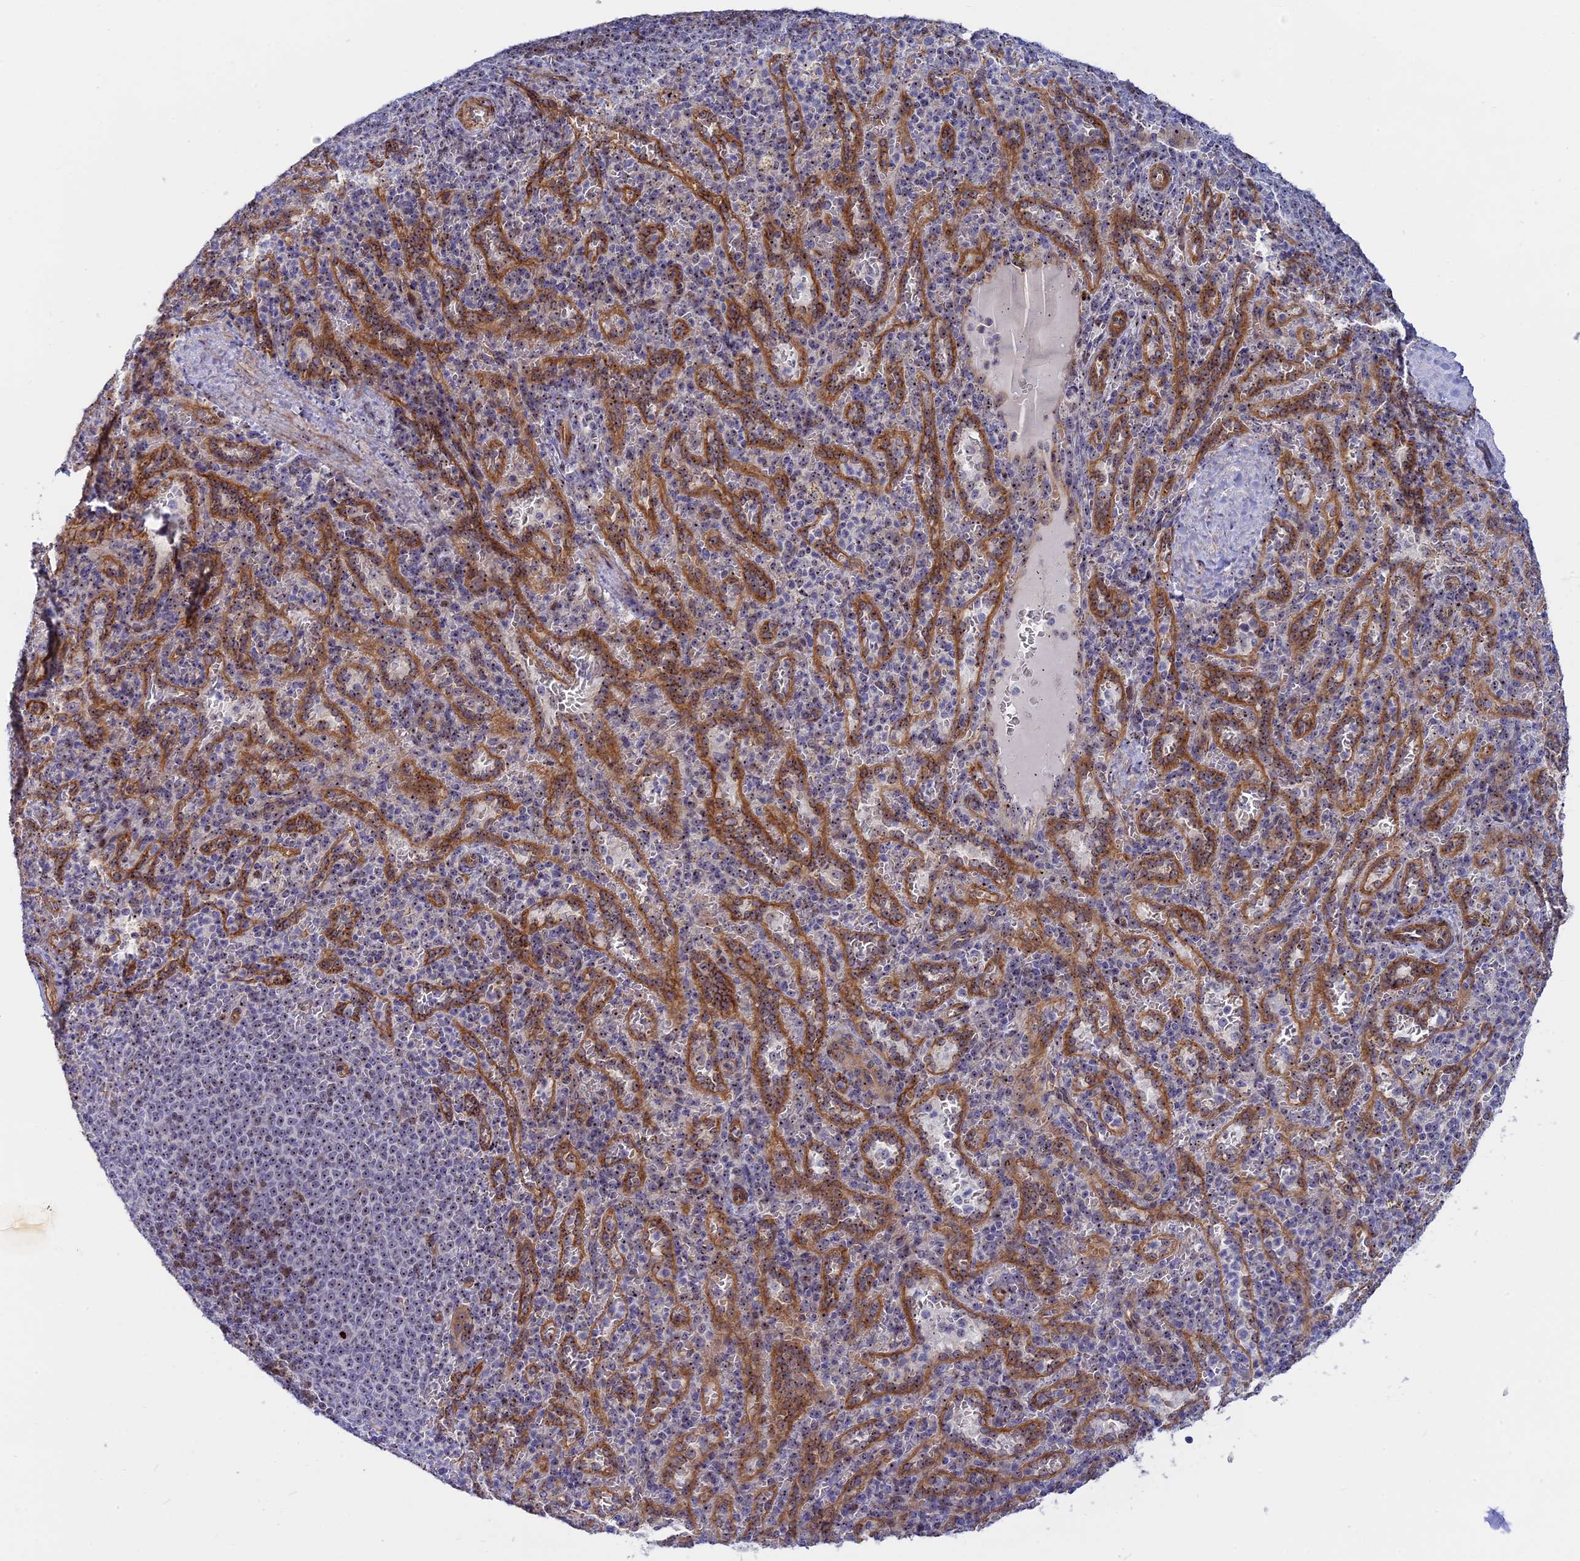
{"staining": {"intensity": "moderate", "quantity": "<25%", "location": "nuclear"}, "tissue": "spleen", "cell_type": "Cells in red pulp", "image_type": "normal", "snomed": [{"axis": "morphology", "description": "Normal tissue, NOS"}, {"axis": "topography", "description": "Spleen"}], "caption": "Immunohistochemical staining of unremarkable human spleen displays low levels of moderate nuclear staining in about <25% of cells in red pulp.", "gene": "DBNDD1", "patient": {"sex": "female", "age": 21}}